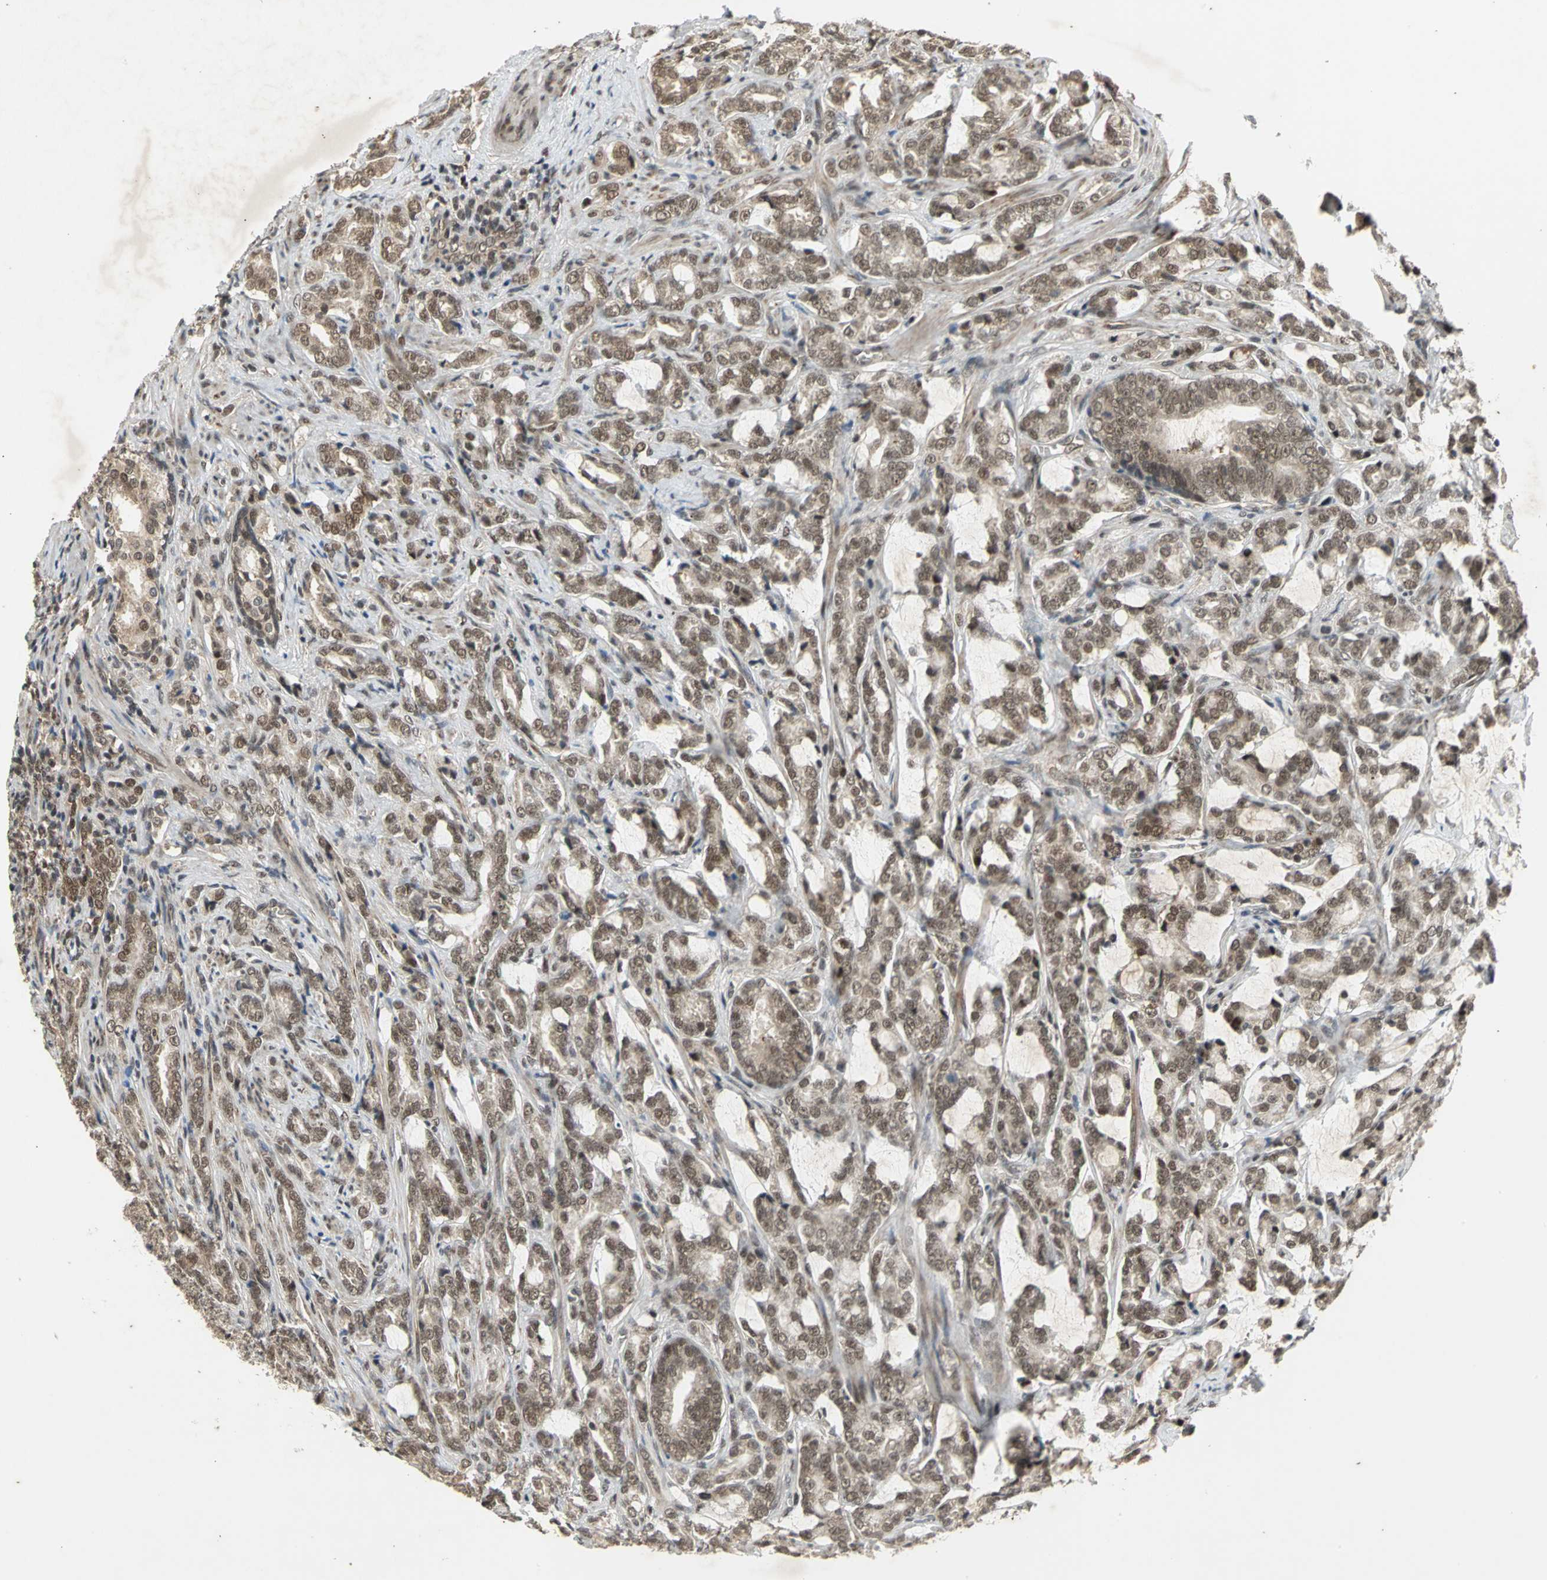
{"staining": {"intensity": "weak", "quantity": ">75%", "location": "nuclear"}, "tissue": "prostate cancer", "cell_type": "Tumor cells", "image_type": "cancer", "snomed": [{"axis": "morphology", "description": "Adenocarcinoma, Low grade"}, {"axis": "topography", "description": "Prostate"}], "caption": "Immunohistochemical staining of human prostate cancer (adenocarcinoma (low-grade)) displays low levels of weak nuclear expression in approximately >75% of tumor cells. The protein of interest is stained brown, and the nuclei are stained in blue (DAB (3,3'-diaminobenzidine) IHC with brightfield microscopy, high magnification).", "gene": "NOTCH3", "patient": {"sex": "male", "age": 58}}